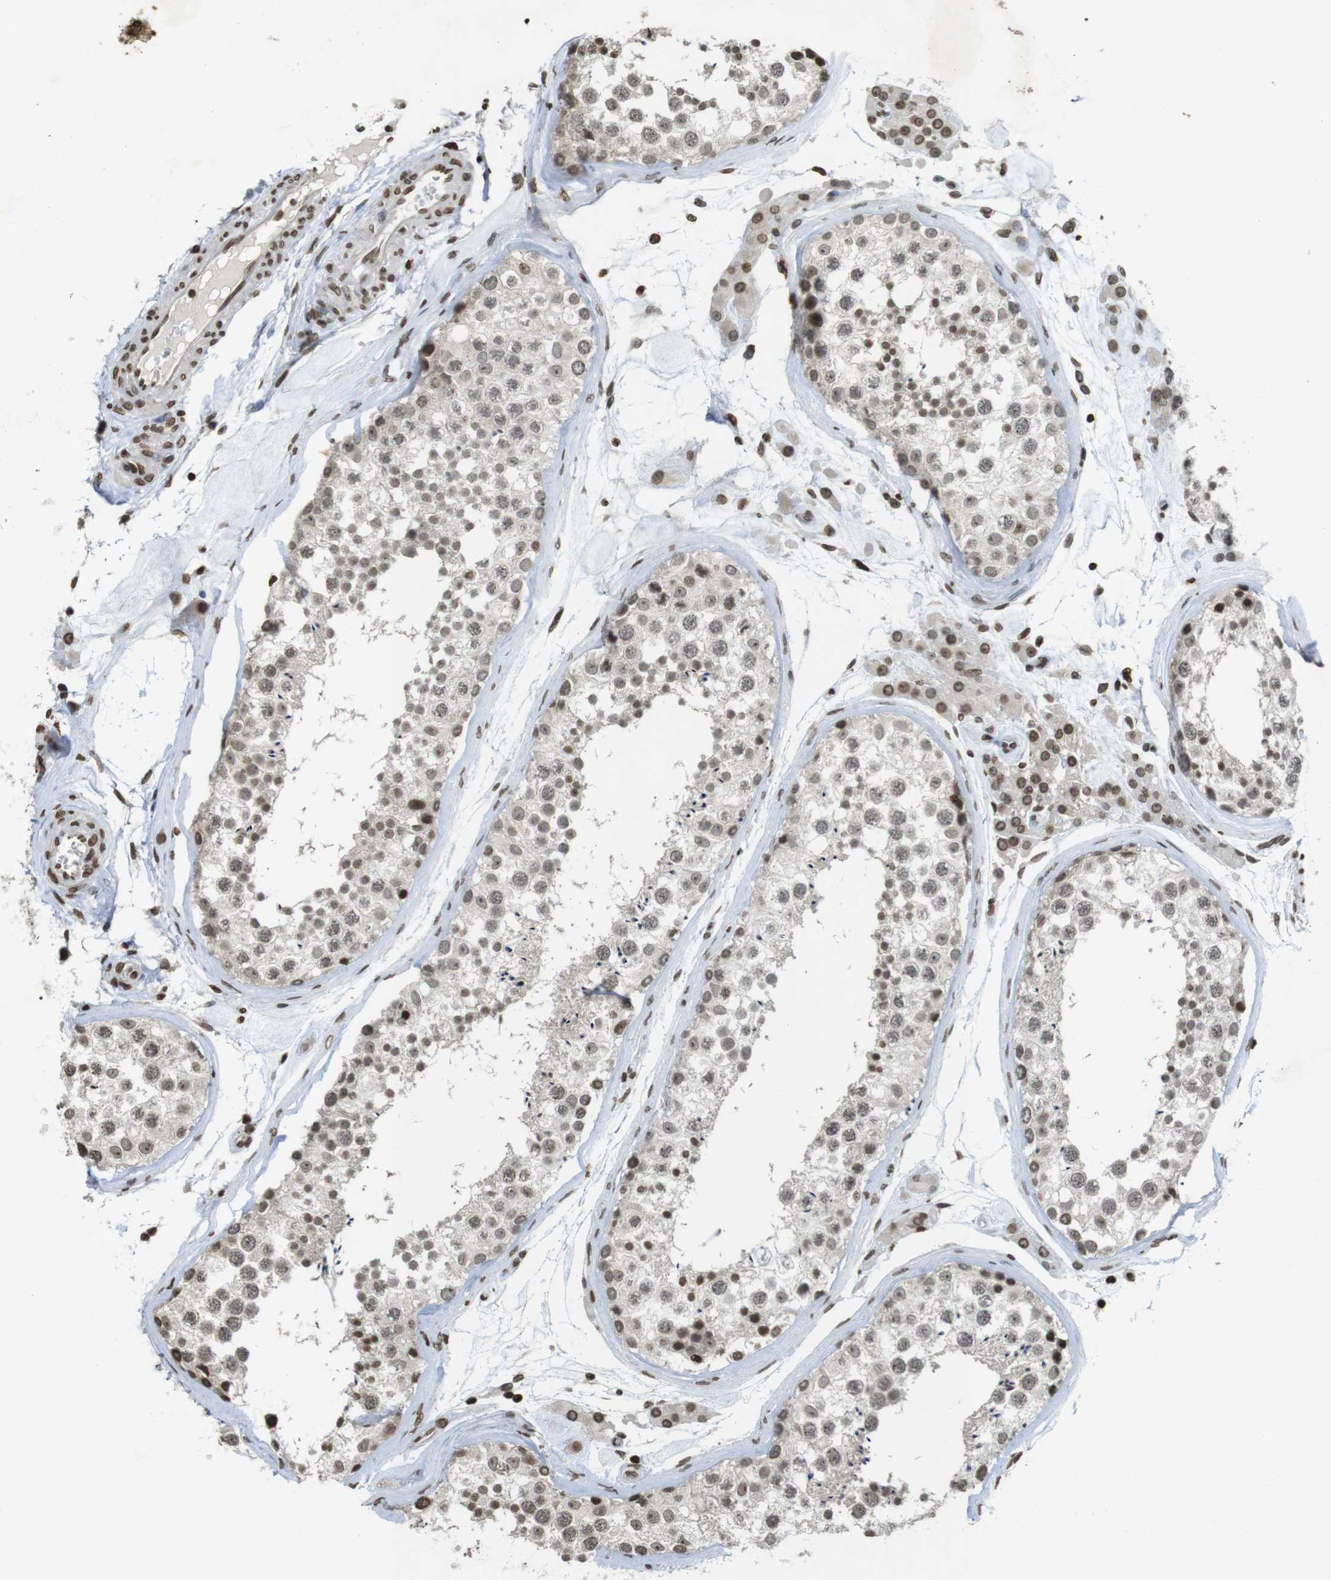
{"staining": {"intensity": "weak", "quantity": ">75%", "location": "nuclear"}, "tissue": "testis", "cell_type": "Cells in seminiferous ducts", "image_type": "normal", "snomed": [{"axis": "morphology", "description": "Normal tissue, NOS"}, {"axis": "topography", "description": "Testis"}], "caption": "A high-resolution histopathology image shows IHC staining of benign testis, which demonstrates weak nuclear staining in approximately >75% of cells in seminiferous ducts.", "gene": "FOXA3", "patient": {"sex": "male", "age": 46}}